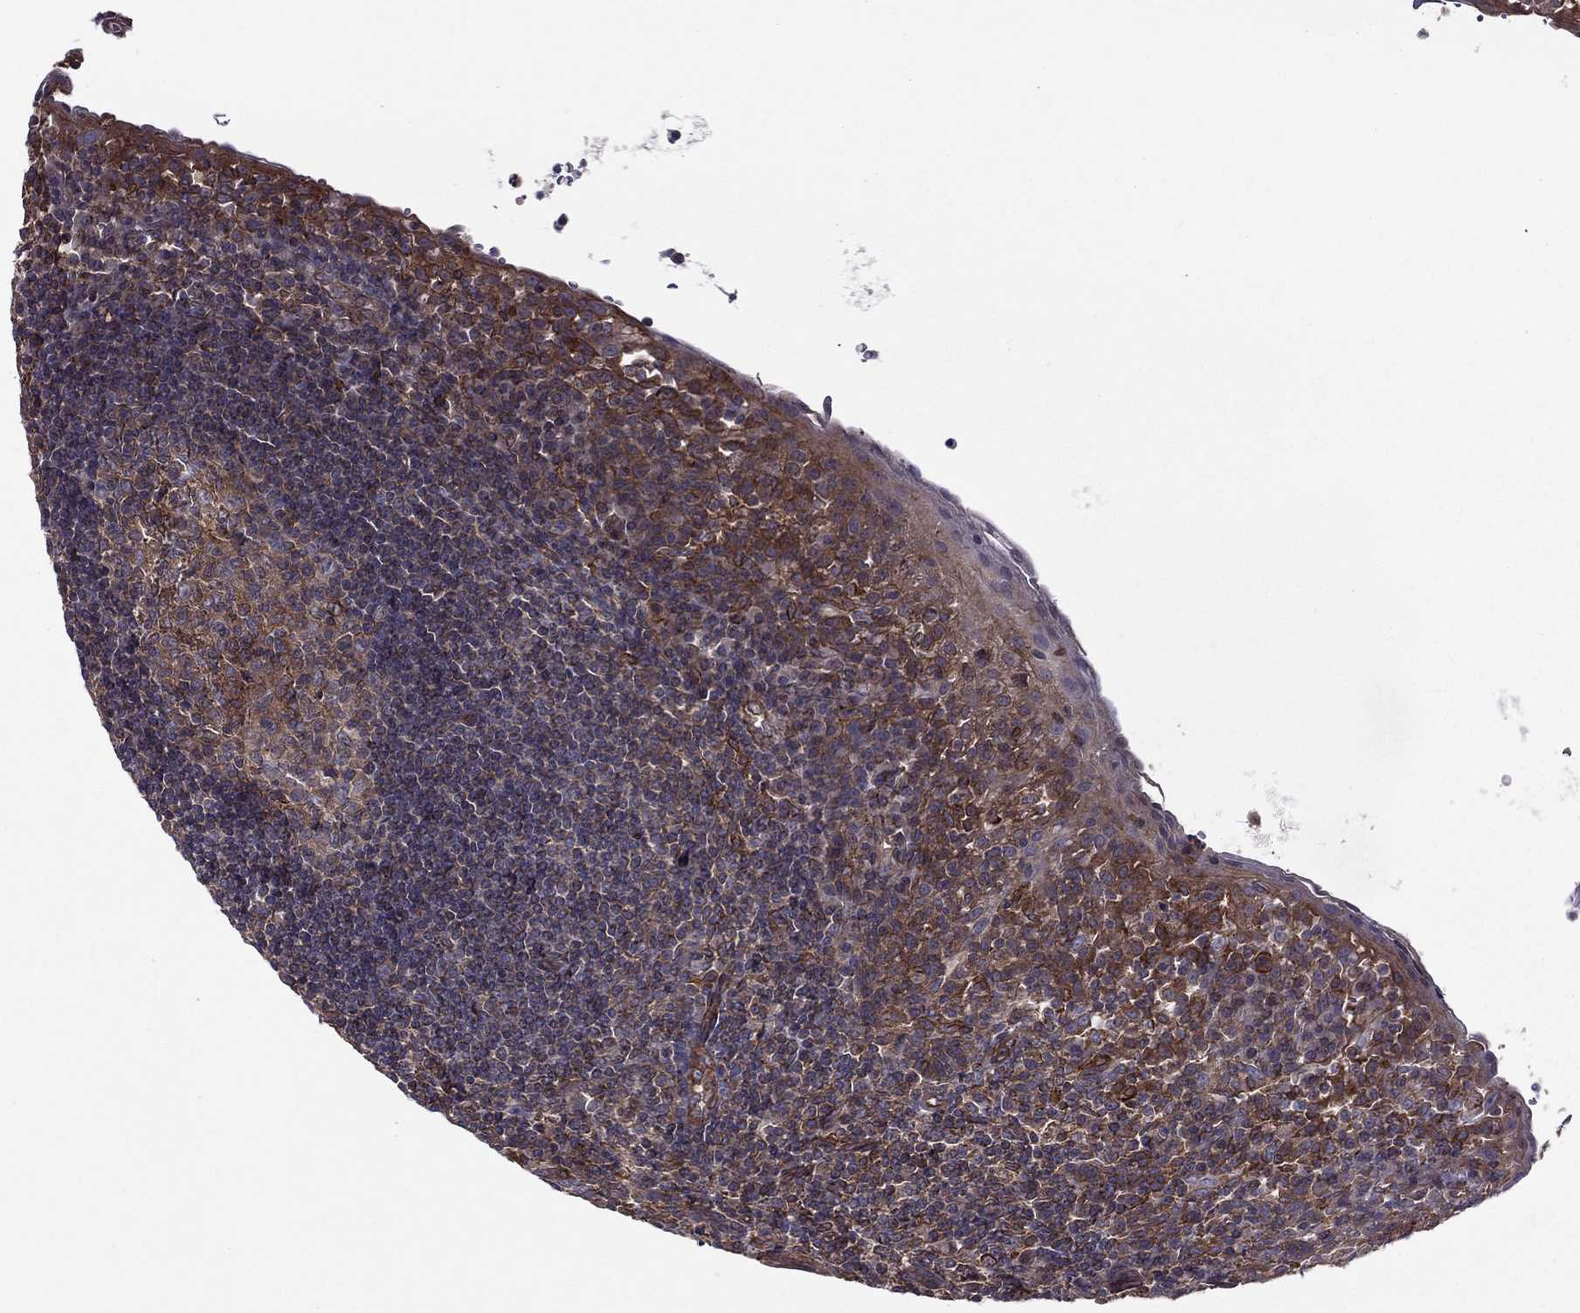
{"staining": {"intensity": "moderate", "quantity": "<25%", "location": "cytoplasmic/membranous"}, "tissue": "tonsil", "cell_type": "Germinal center cells", "image_type": "normal", "snomed": [{"axis": "morphology", "description": "Normal tissue, NOS"}, {"axis": "topography", "description": "Tonsil"}], "caption": "Moderate cytoplasmic/membranous positivity for a protein is appreciated in approximately <25% of germinal center cells of unremarkable tonsil using IHC.", "gene": "SHMT1", "patient": {"sex": "female", "age": 13}}